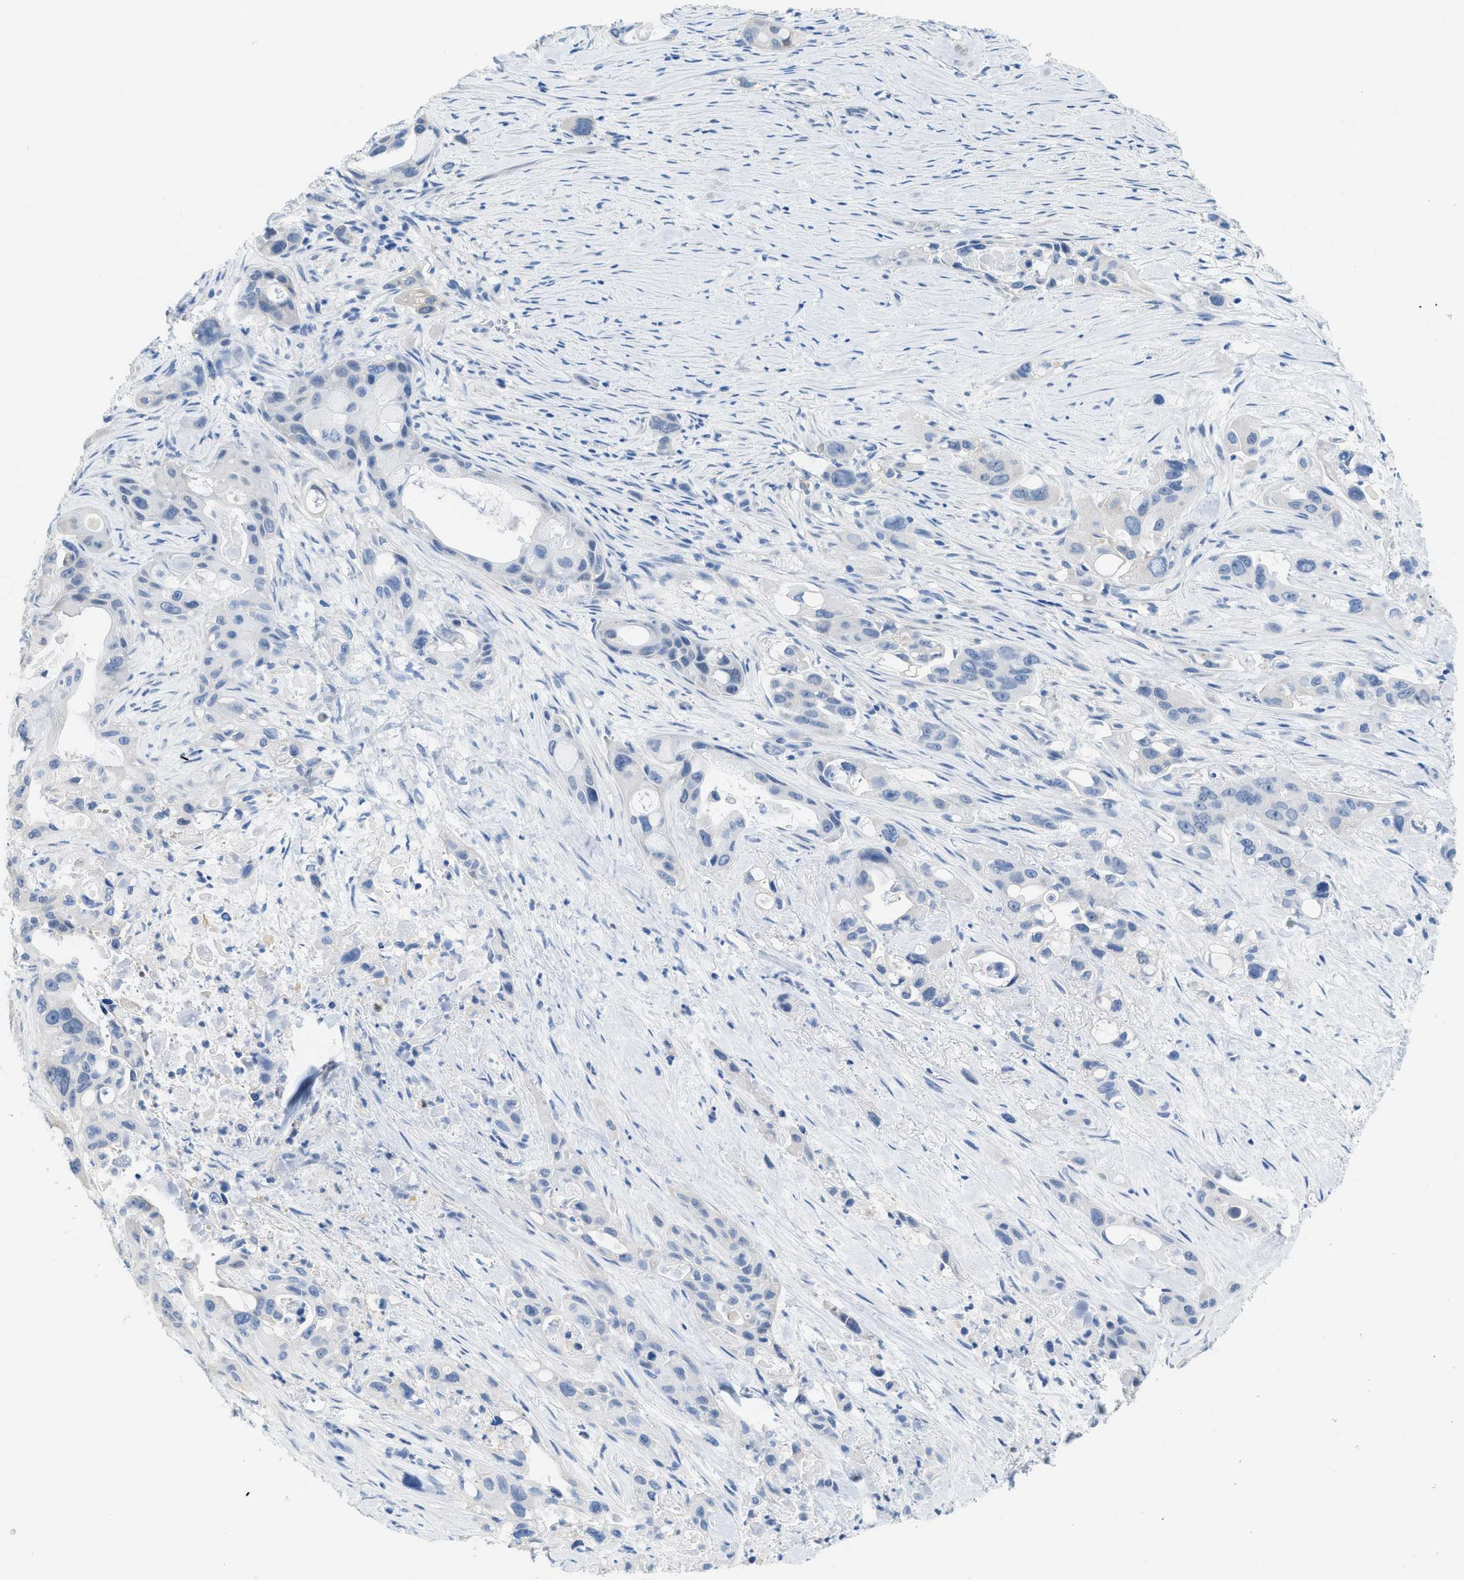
{"staining": {"intensity": "negative", "quantity": "none", "location": "none"}, "tissue": "pancreatic cancer", "cell_type": "Tumor cells", "image_type": "cancer", "snomed": [{"axis": "morphology", "description": "Adenocarcinoma, NOS"}, {"axis": "topography", "description": "Pancreas"}], "caption": "Immunohistochemistry (IHC) micrograph of pancreatic adenocarcinoma stained for a protein (brown), which demonstrates no expression in tumor cells.", "gene": "SPAM1", "patient": {"sex": "male", "age": 53}}